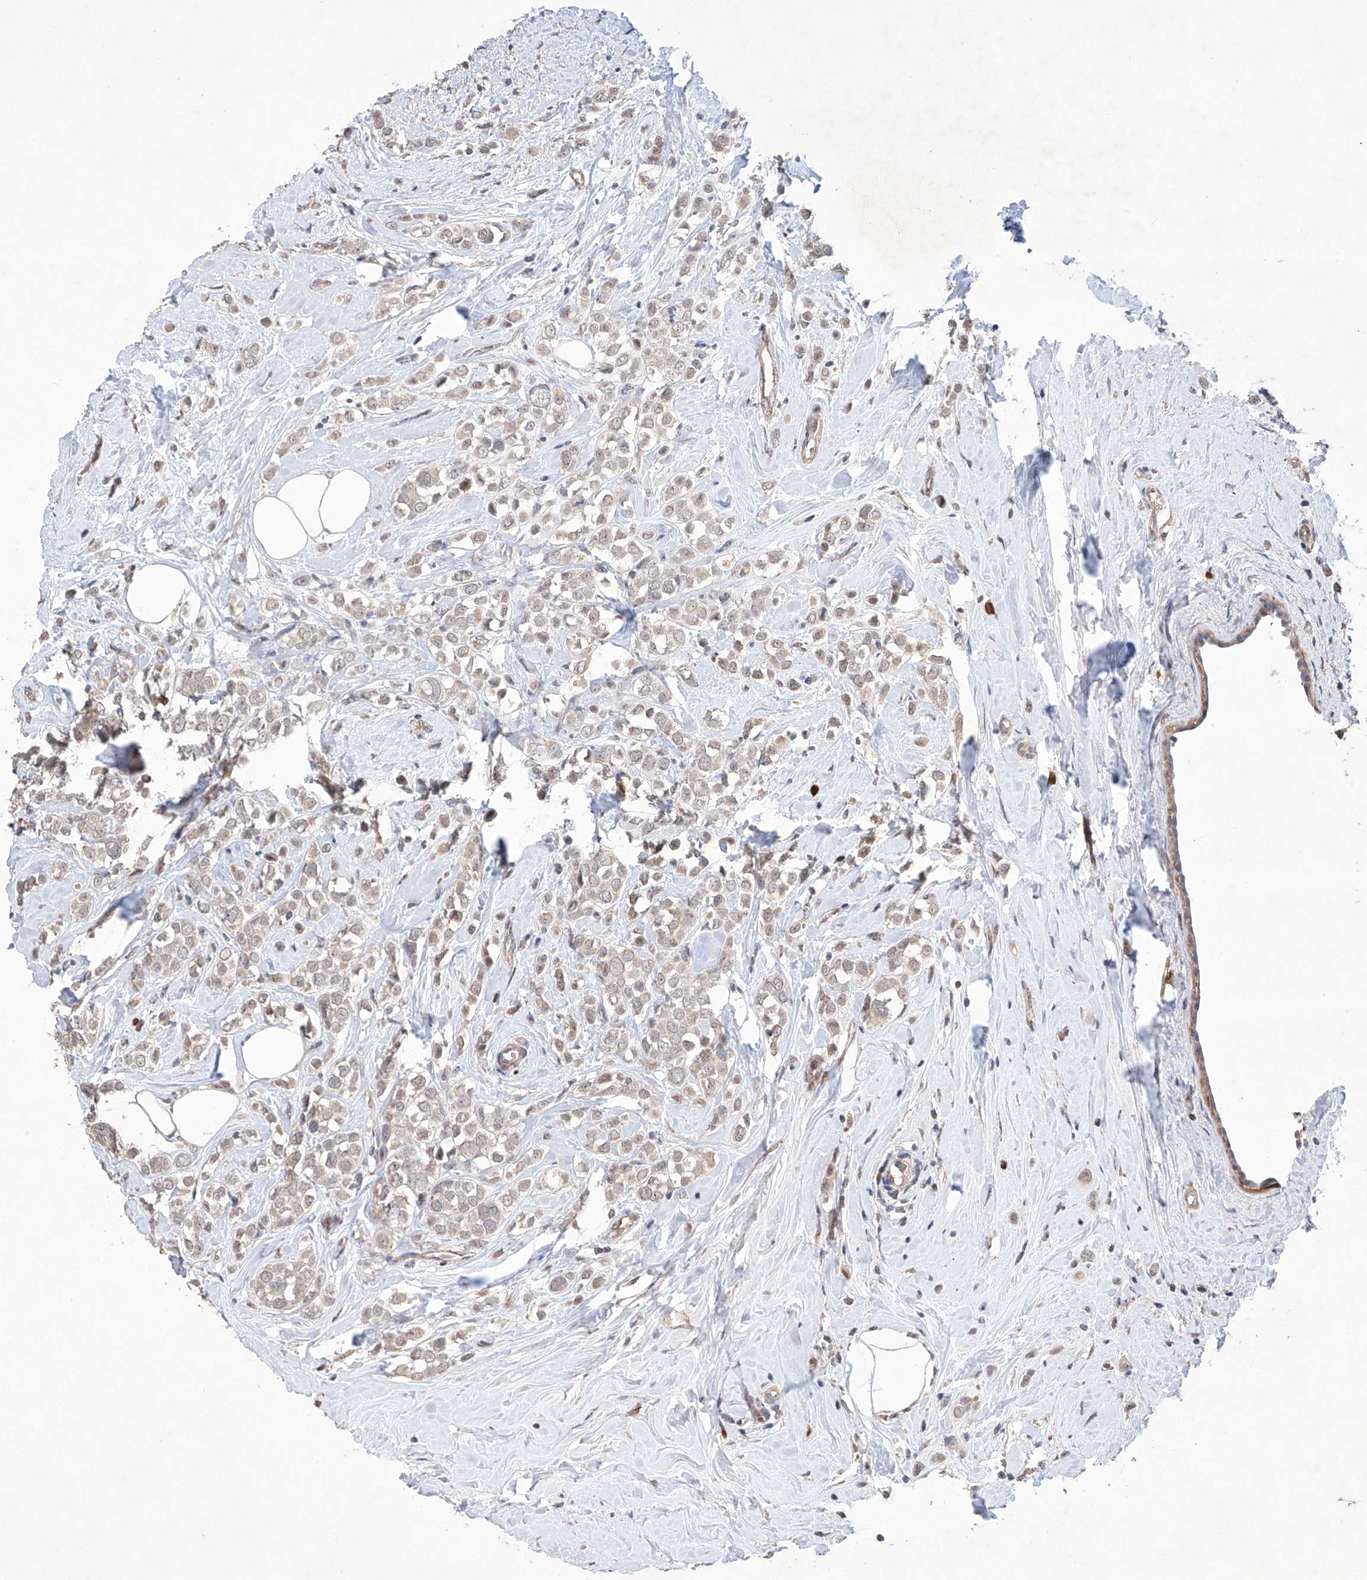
{"staining": {"intensity": "weak", "quantity": ">75%", "location": "cytoplasmic/membranous,nuclear"}, "tissue": "breast cancer", "cell_type": "Tumor cells", "image_type": "cancer", "snomed": [{"axis": "morphology", "description": "Lobular carcinoma"}, {"axis": "topography", "description": "Breast"}], "caption": "Brown immunohistochemical staining in breast cancer demonstrates weak cytoplasmic/membranous and nuclear expression in approximately >75% of tumor cells.", "gene": "AFG1L", "patient": {"sex": "female", "age": 47}}